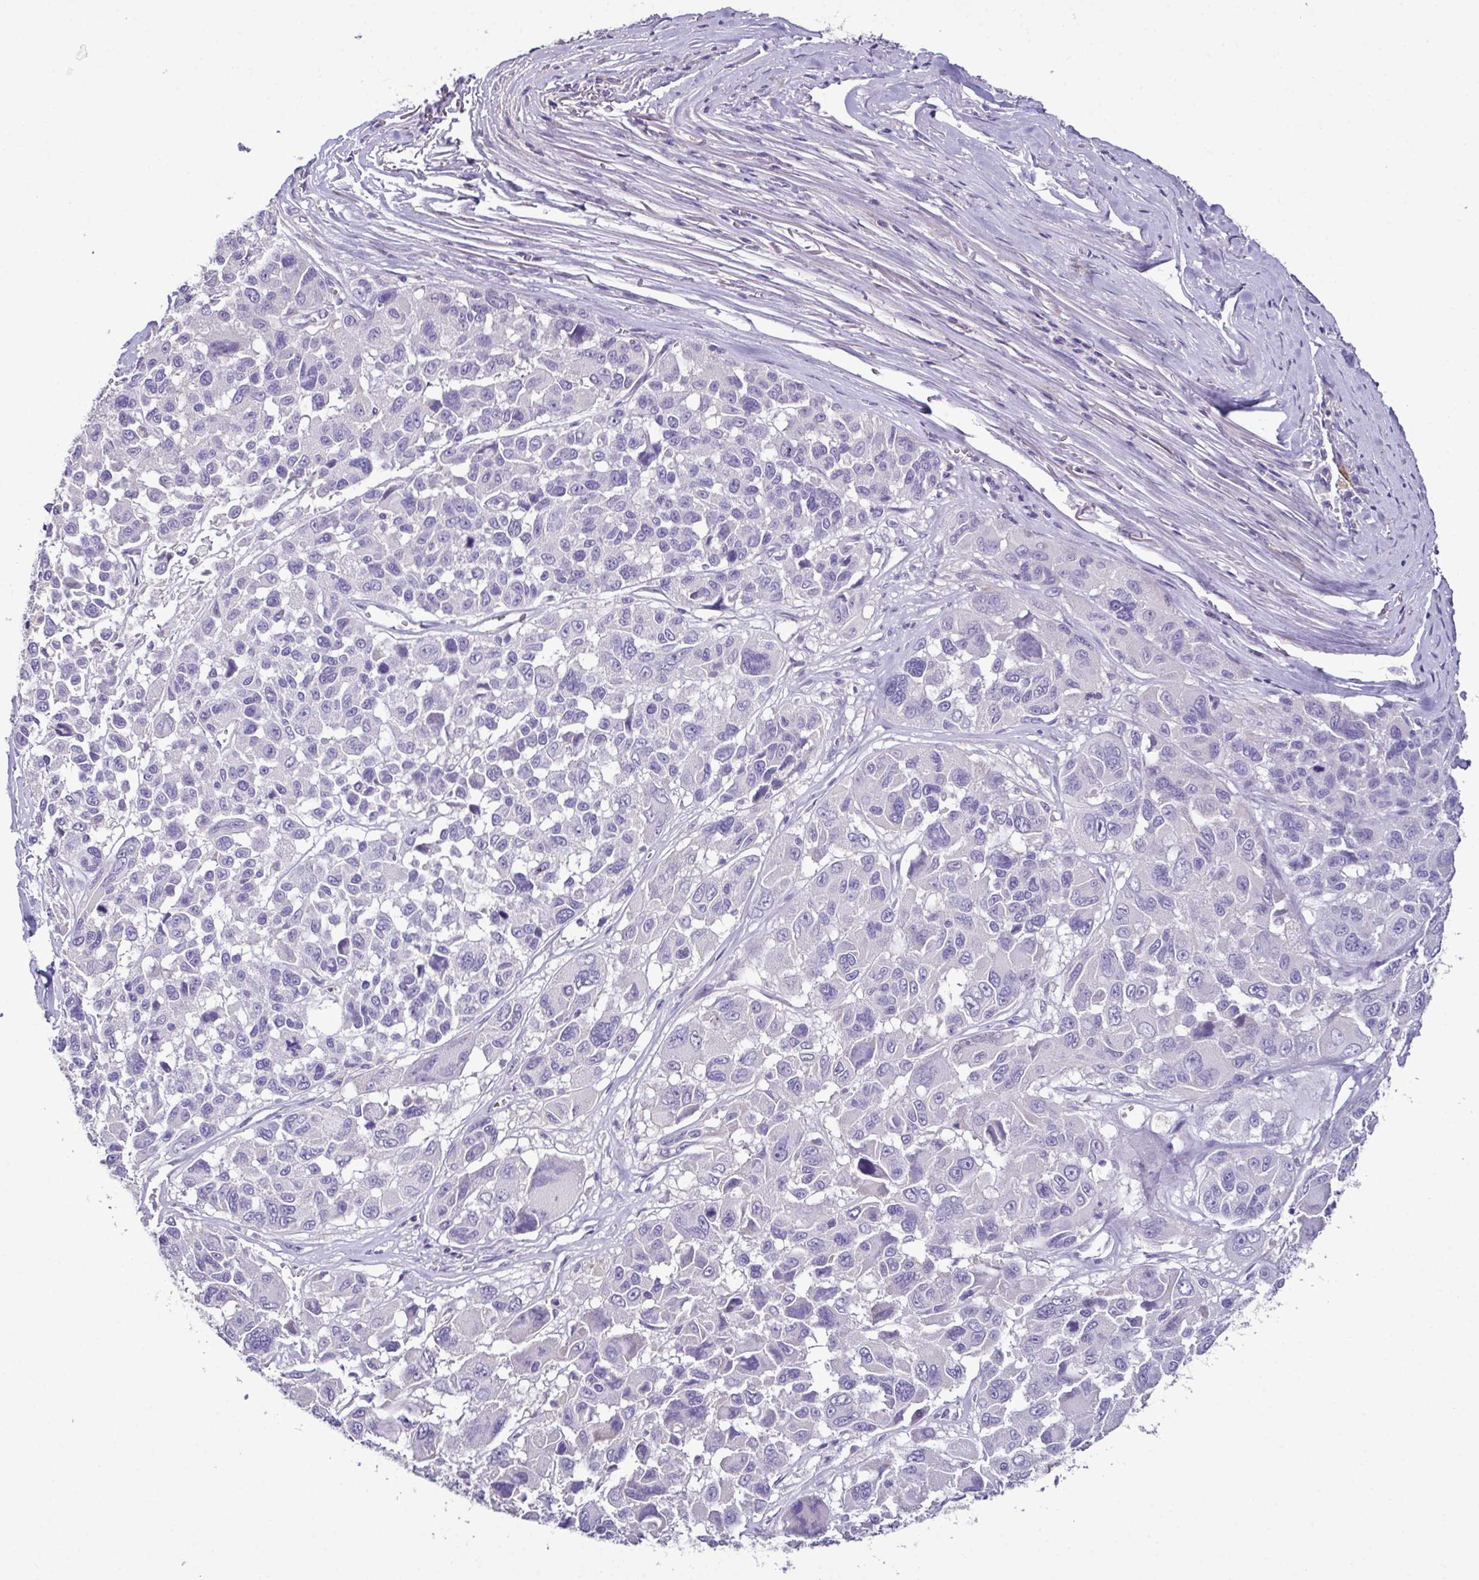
{"staining": {"intensity": "negative", "quantity": "none", "location": "none"}, "tissue": "melanoma", "cell_type": "Tumor cells", "image_type": "cancer", "snomed": [{"axis": "morphology", "description": "Malignant melanoma, NOS"}, {"axis": "topography", "description": "Skin"}], "caption": "Immunohistochemistry (IHC) of malignant melanoma reveals no positivity in tumor cells.", "gene": "MARCO", "patient": {"sex": "female", "age": 66}}